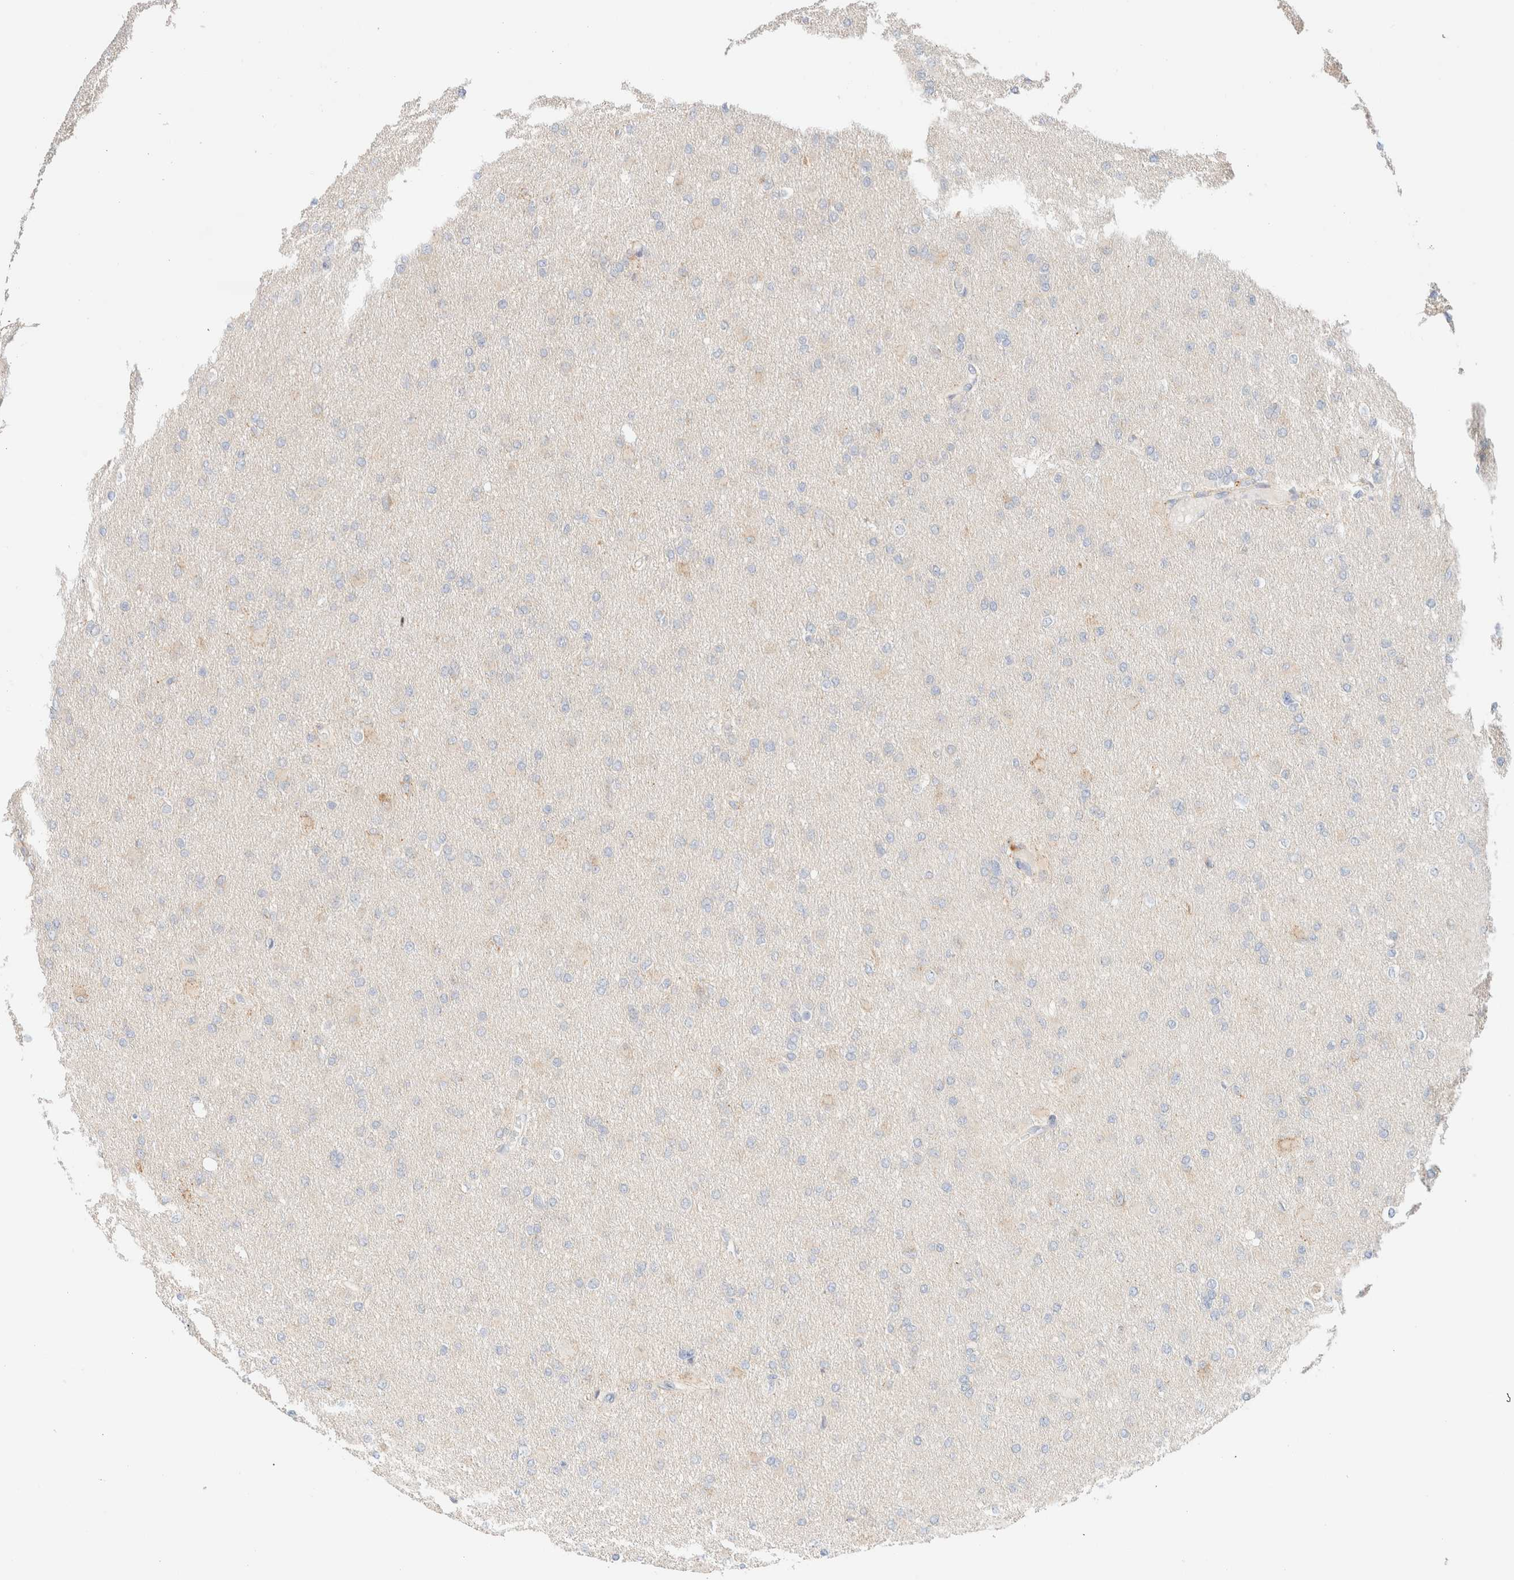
{"staining": {"intensity": "negative", "quantity": "none", "location": "none"}, "tissue": "glioma", "cell_type": "Tumor cells", "image_type": "cancer", "snomed": [{"axis": "morphology", "description": "Glioma, malignant, High grade"}, {"axis": "topography", "description": "Cerebral cortex"}], "caption": "This is a image of IHC staining of malignant glioma (high-grade), which shows no expression in tumor cells.", "gene": "SARM1", "patient": {"sex": "female", "age": 36}}